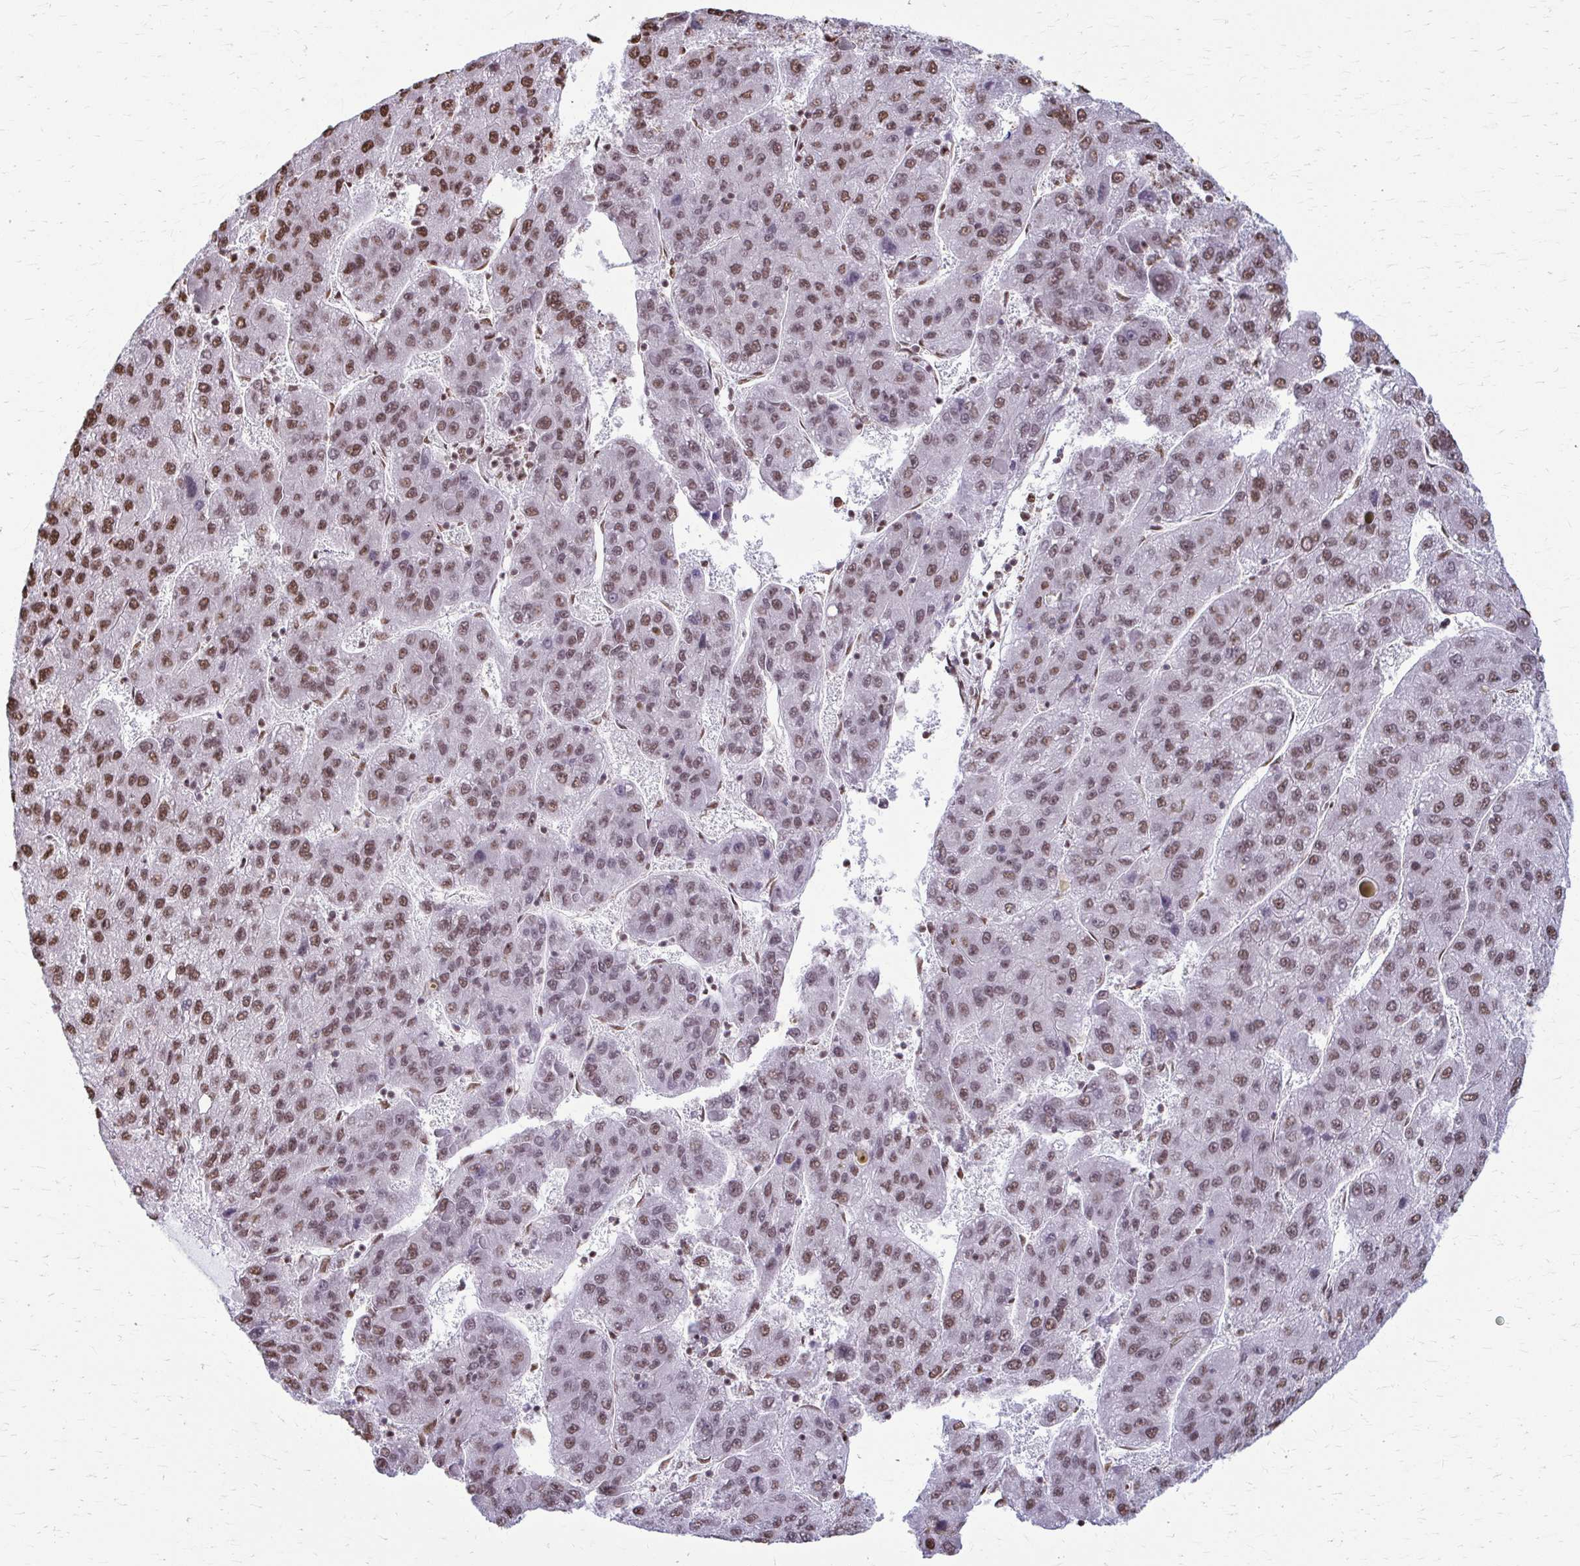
{"staining": {"intensity": "moderate", "quantity": ">75%", "location": "nuclear"}, "tissue": "liver cancer", "cell_type": "Tumor cells", "image_type": "cancer", "snomed": [{"axis": "morphology", "description": "Carcinoma, Hepatocellular, NOS"}, {"axis": "topography", "description": "Liver"}], "caption": "An image of human hepatocellular carcinoma (liver) stained for a protein exhibits moderate nuclear brown staining in tumor cells.", "gene": "SNRPA", "patient": {"sex": "female", "age": 82}}